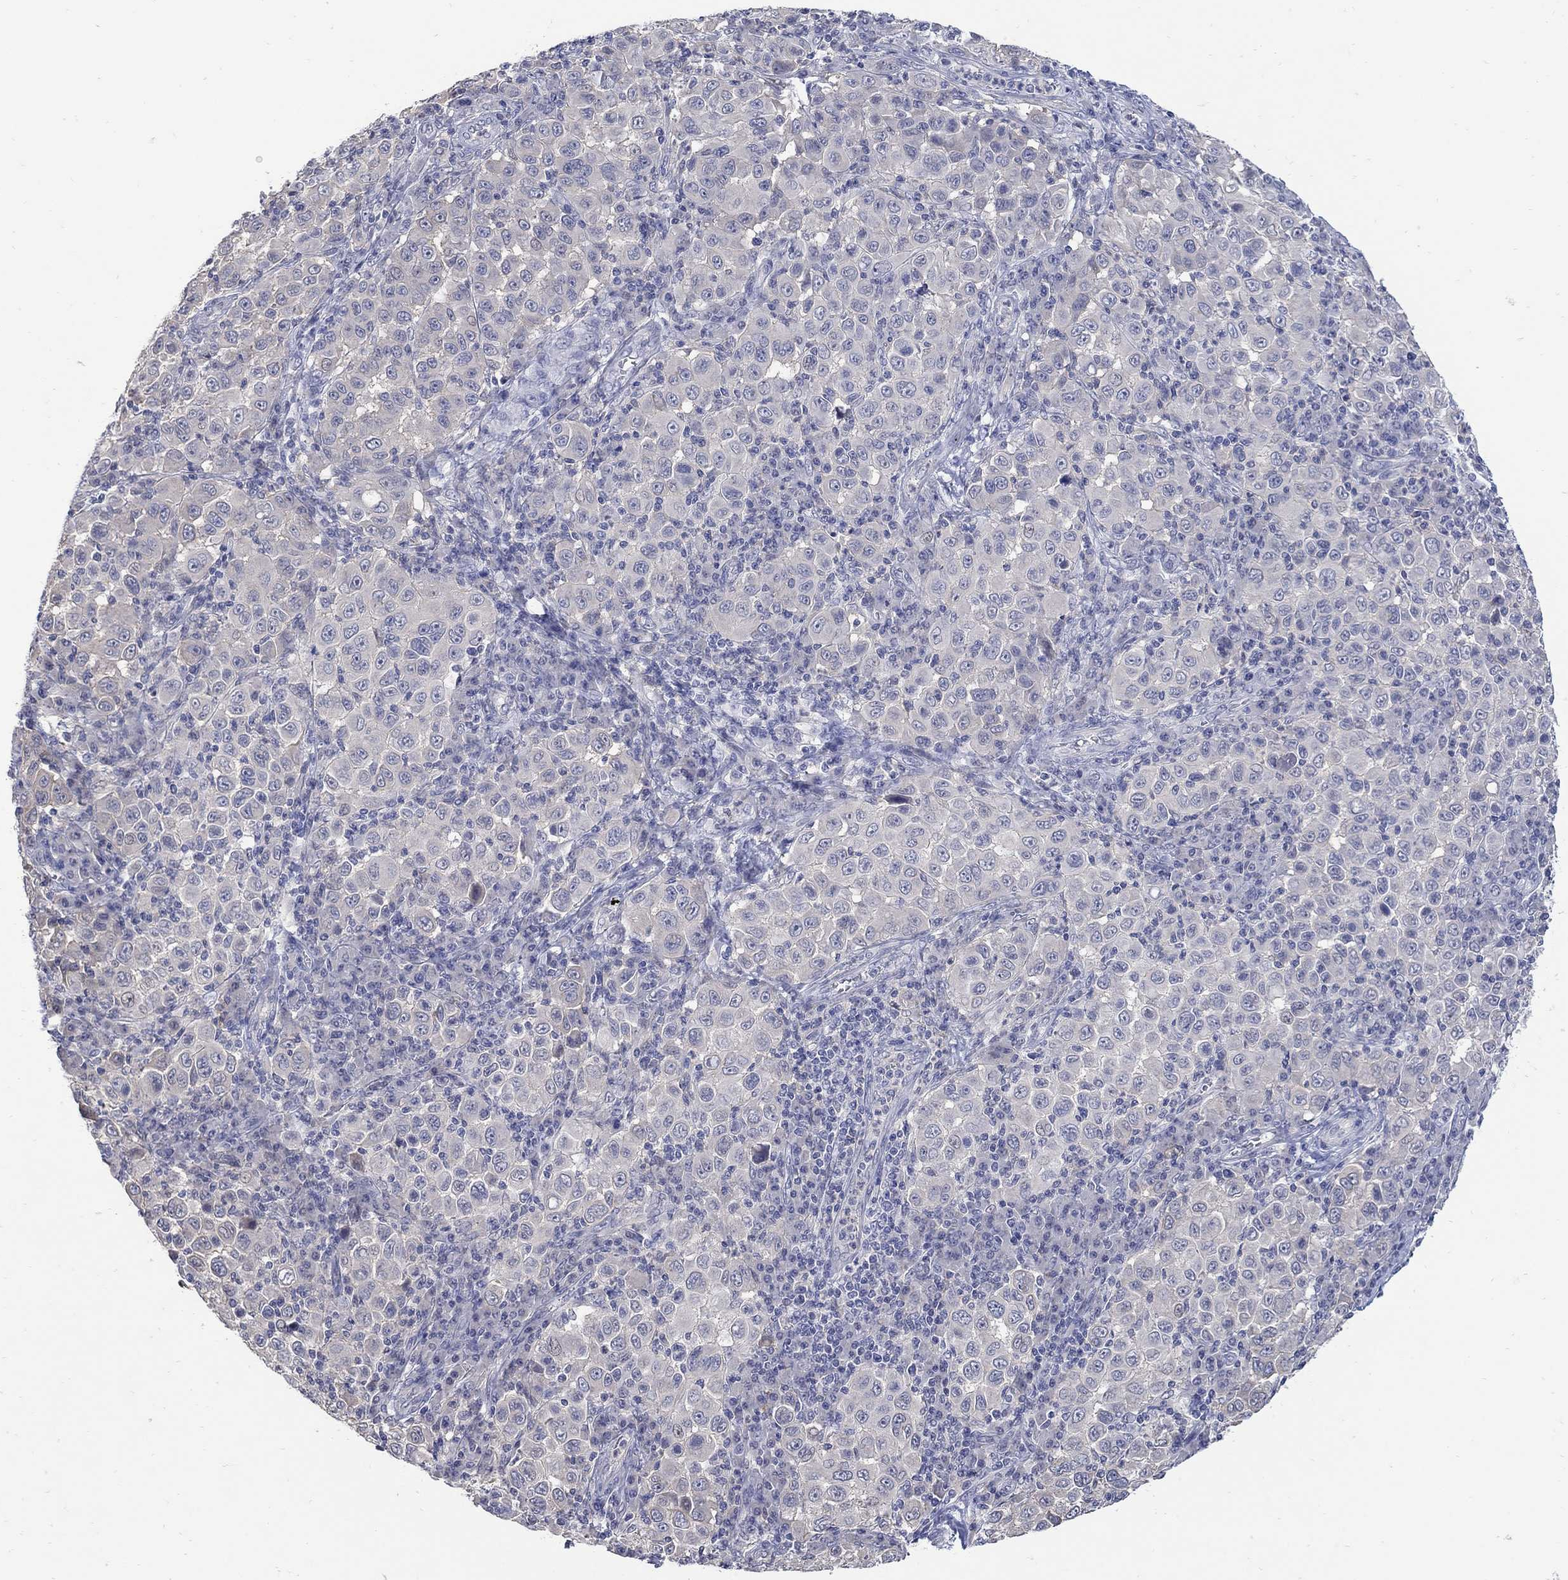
{"staining": {"intensity": "negative", "quantity": "none", "location": "none"}, "tissue": "melanoma", "cell_type": "Tumor cells", "image_type": "cancer", "snomed": [{"axis": "morphology", "description": "Malignant melanoma, NOS"}, {"axis": "topography", "description": "Skin"}], "caption": "DAB (3,3'-diaminobenzidine) immunohistochemical staining of human melanoma reveals no significant staining in tumor cells. (Brightfield microscopy of DAB immunohistochemistry at high magnification).", "gene": "CETN1", "patient": {"sex": "female", "age": 57}}